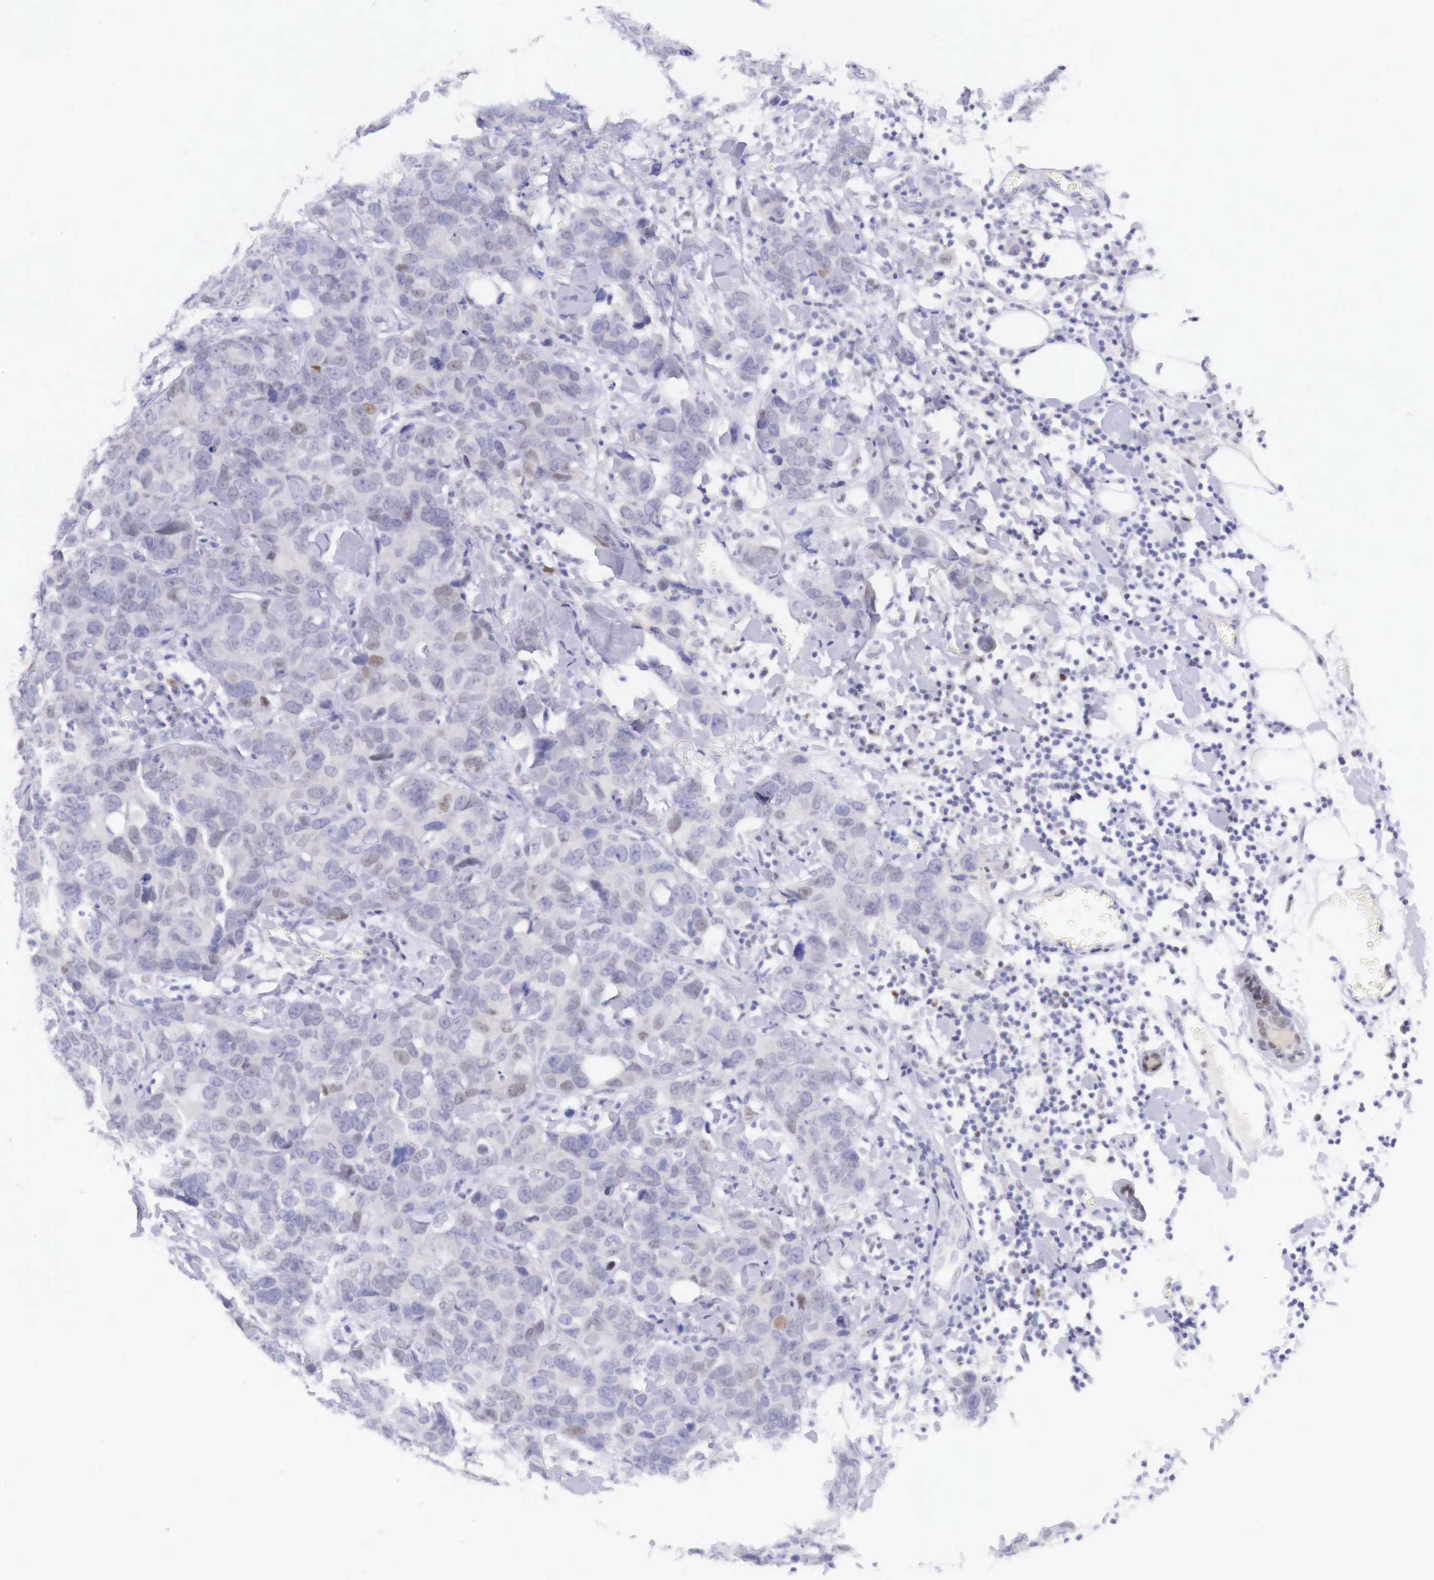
{"staining": {"intensity": "negative", "quantity": "none", "location": "none"}, "tissue": "breast cancer", "cell_type": "Tumor cells", "image_type": "cancer", "snomed": [{"axis": "morphology", "description": "Duct carcinoma"}, {"axis": "topography", "description": "Breast"}], "caption": "A photomicrograph of human infiltrating ductal carcinoma (breast) is negative for staining in tumor cells. (Immunohistochemistry (ihc), brightfield microscopy, high magnification).", "gene": "BCL6", "patient": {"sex": "female", "age": 91}}